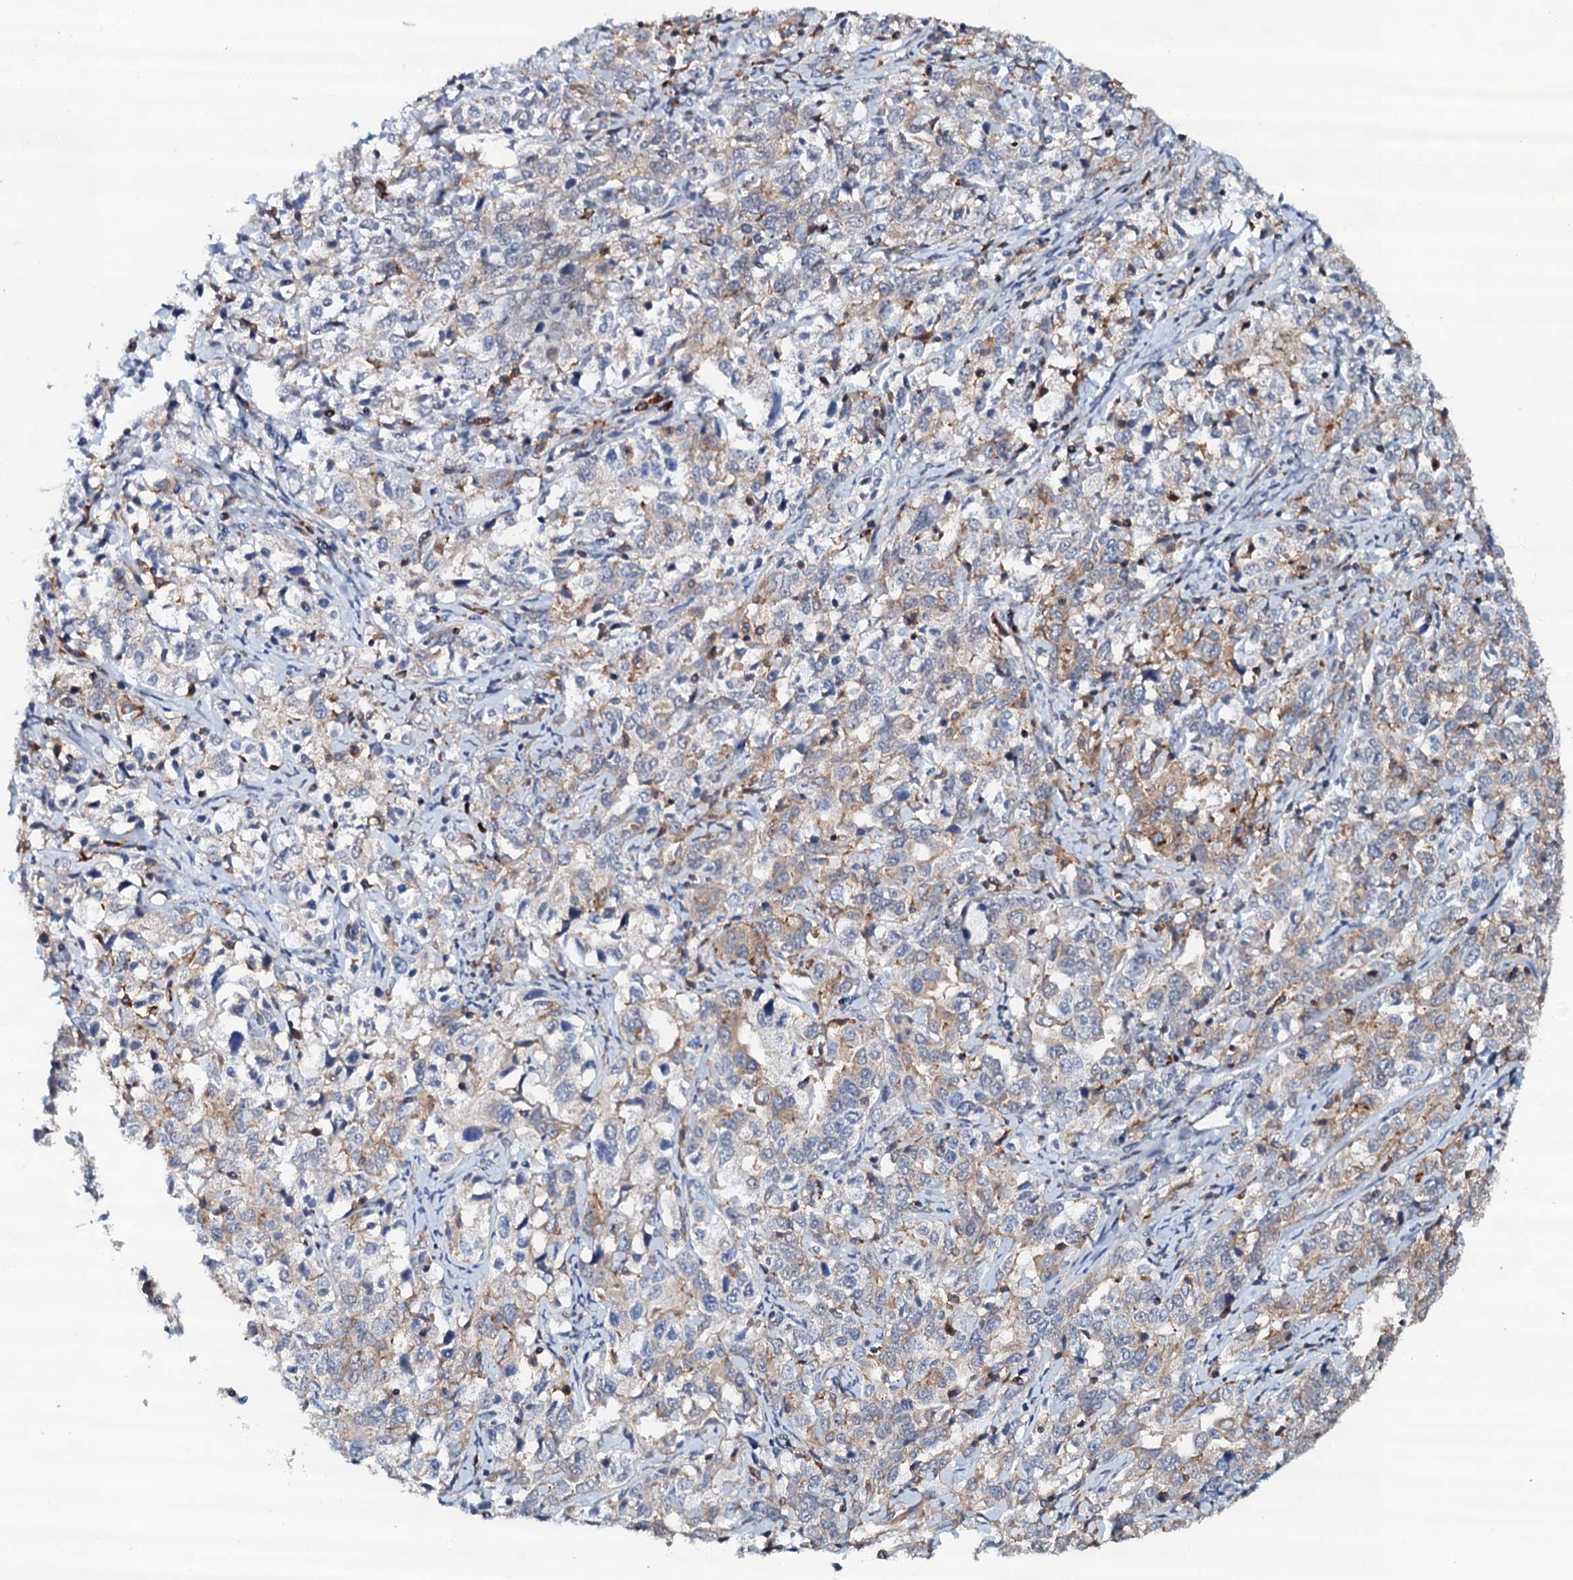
{"staining": {"intensity": "moderate", "quantity": "25%-75%", "location": "cytoplasmic/membranous"}, "tissue": "ovarian cancer", "cell_type": "Tumor cells", "image_type": "cancer", "snomed": [{"axis": "morphology", "description": "Carcinoma, endometroid"}, {"axis": "topography", "description": "Ovary"}], "caption": "This micrograph shows immunohistochemistry staining of ovarian cancer (endometroid carcinoma), with medium moderate cytoplasmic/membranous expression in approximately 25%-75% of tumor cells.", "gene": "VAMP8", "patient": {"sex": "female", "age": 62}}